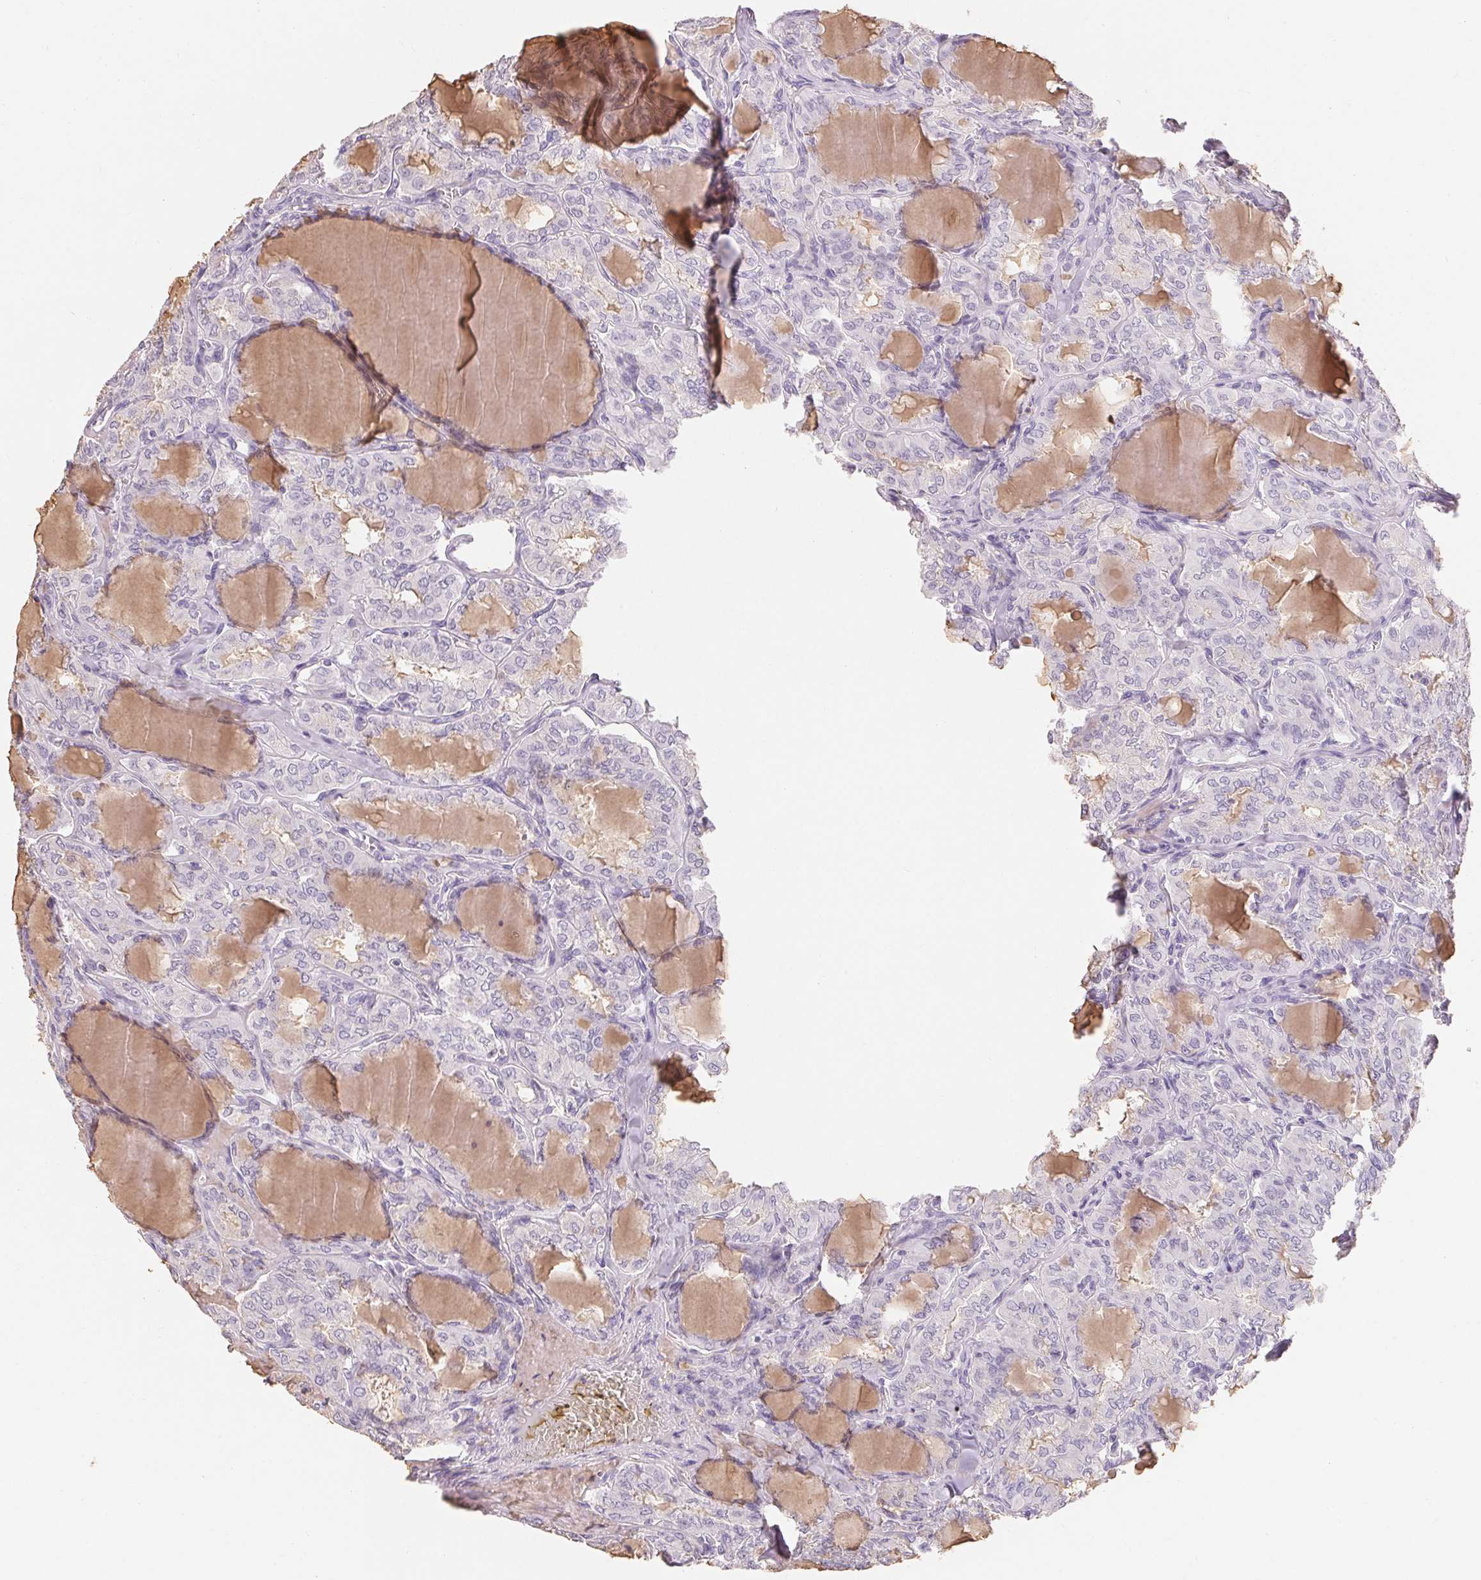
{"staining": {"intensity": "negative", "quantity": "none", "location": "none"}, "tissue": "thyroid cancer", "cell_type": "Tumor cells", "image_type": "cancer", "snomed": [{"axis": "morphology", "description": "Papillary adenocarcinoma, NOS"}, {"axis": "topography", "description": "Thyroid gland"}], "caption": "Tumor cells show no significant positivity in thyroid cancer (papillary adenocarcinoma).", "gene": "MAP7D2", "patient": {"sex": "male", "age": 20}}